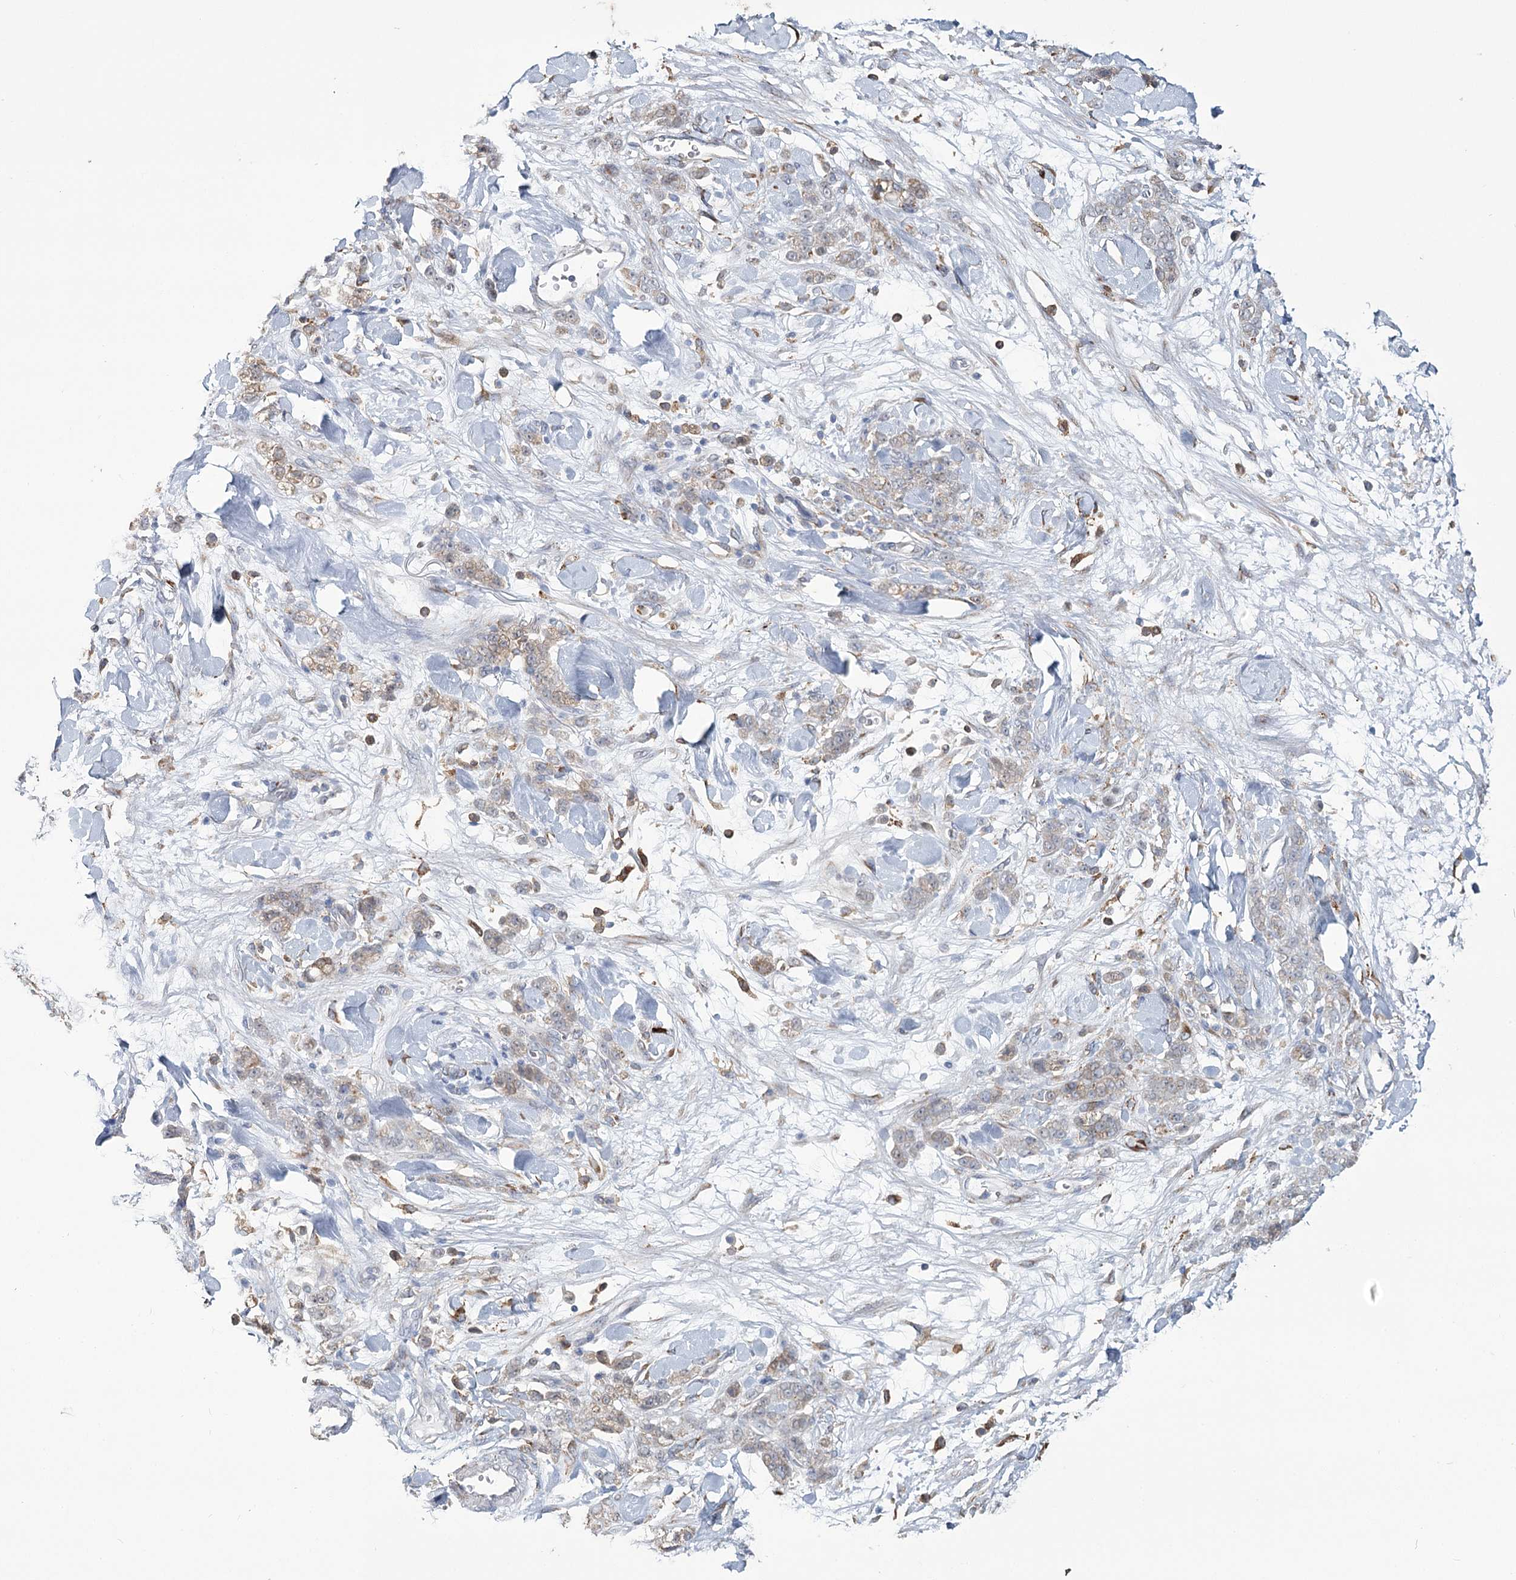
{"staining": {"intensity": "negative", "quantity": "none", "location": "none"}, "tissue": "stomach cancer", "cell_type": "Tumor cells", "image_type": "cancer", "snomed": [{"axis": "morphology", "description": "Normal tissue, NOS"}, {"axis": "morphology", "description": "Adenocarcinoma, NOS"}, {"axis": "topography", "description": "Stomach"}], "caption": "IHC image of neoplastic tissue: human adenocarcinoma (stomach) stained with DAB displays no significant protein positivity in tumor cells.", "gene": "ZCCHC9", "patient": {"sex": "male", "age": 82}}